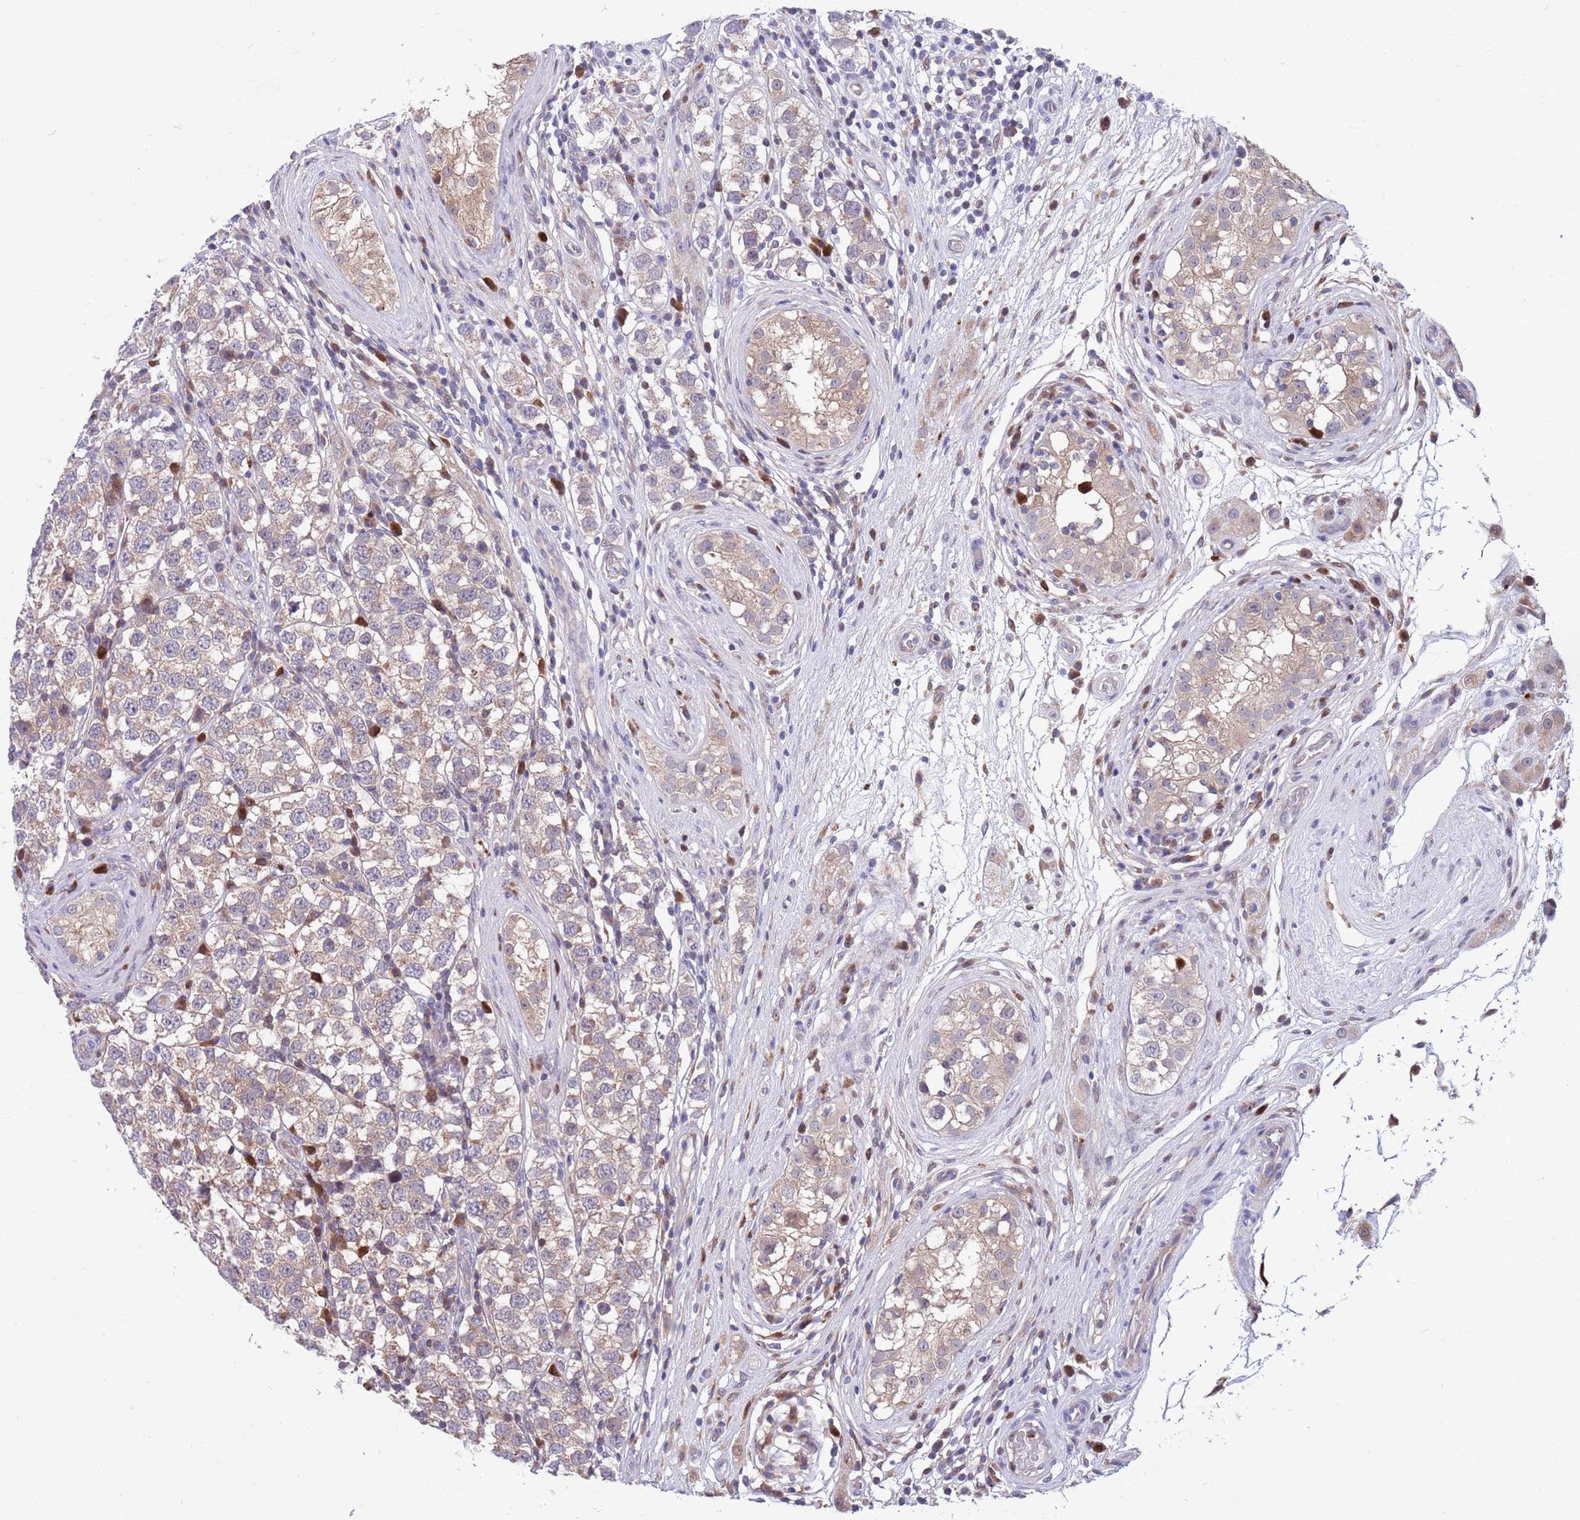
{"staining": {"intensity": "weak", "quantity": ">75%", "location": "cytoplasmic/membranous"}, "tissue": "testis cancer", "cell_type": "Tumor cells", "image_type": "cancer", "snomed": [{"axis": "morphology", "description": "Seminoma, NOS"}, {"axis": "topography", "description": "Testis"}], "caption": "This micrograph shows IHC staining of human testis cancer, with low weak cytoplasmic/membranous positivity in approximately >75% of tumor cells.", "gene": "KLHL29", "patient": {"sex": "male", "age": 34}}